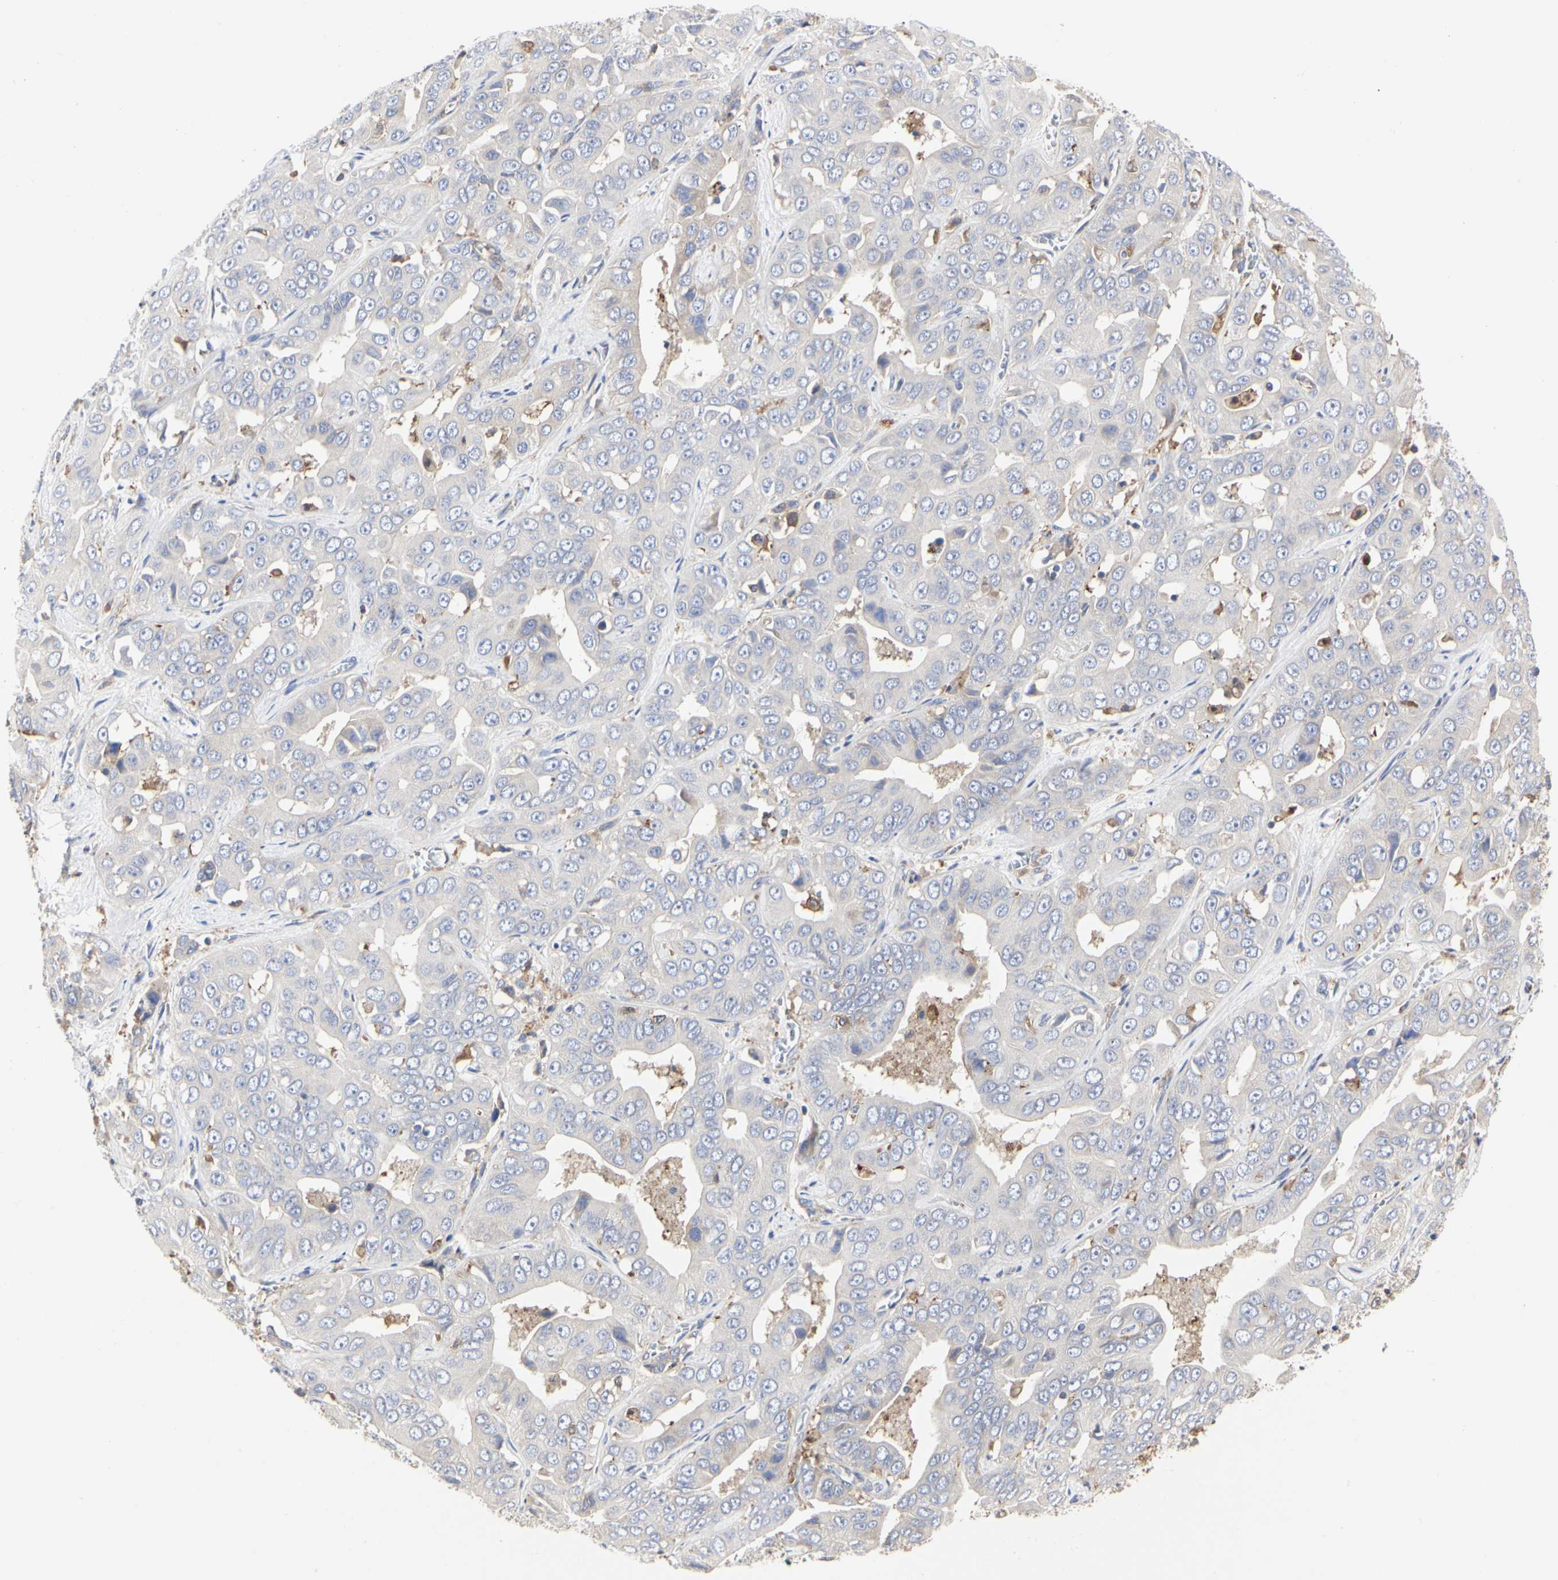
{"staining": {"intensity": "negative", "quantity": "none", "location": "none"}, "tissue": "liver cancer", "cell_type": "Tumor cells", "image_type": "cancer", "snomed": [{"axis": "morphology", "description": "Cholangiocarcinoma"}, {"axis": "topography", "description": "Liver"}], "caption": "Immunohistochemical staining of liver cancer reveals no significant positivity in tumor cells. (DAB (3,3'-diaminobenzidine) IHC with hematoxylin counter stain).", "gene": "C3orf52", "patient": {"sex": "female", "age": 52}}